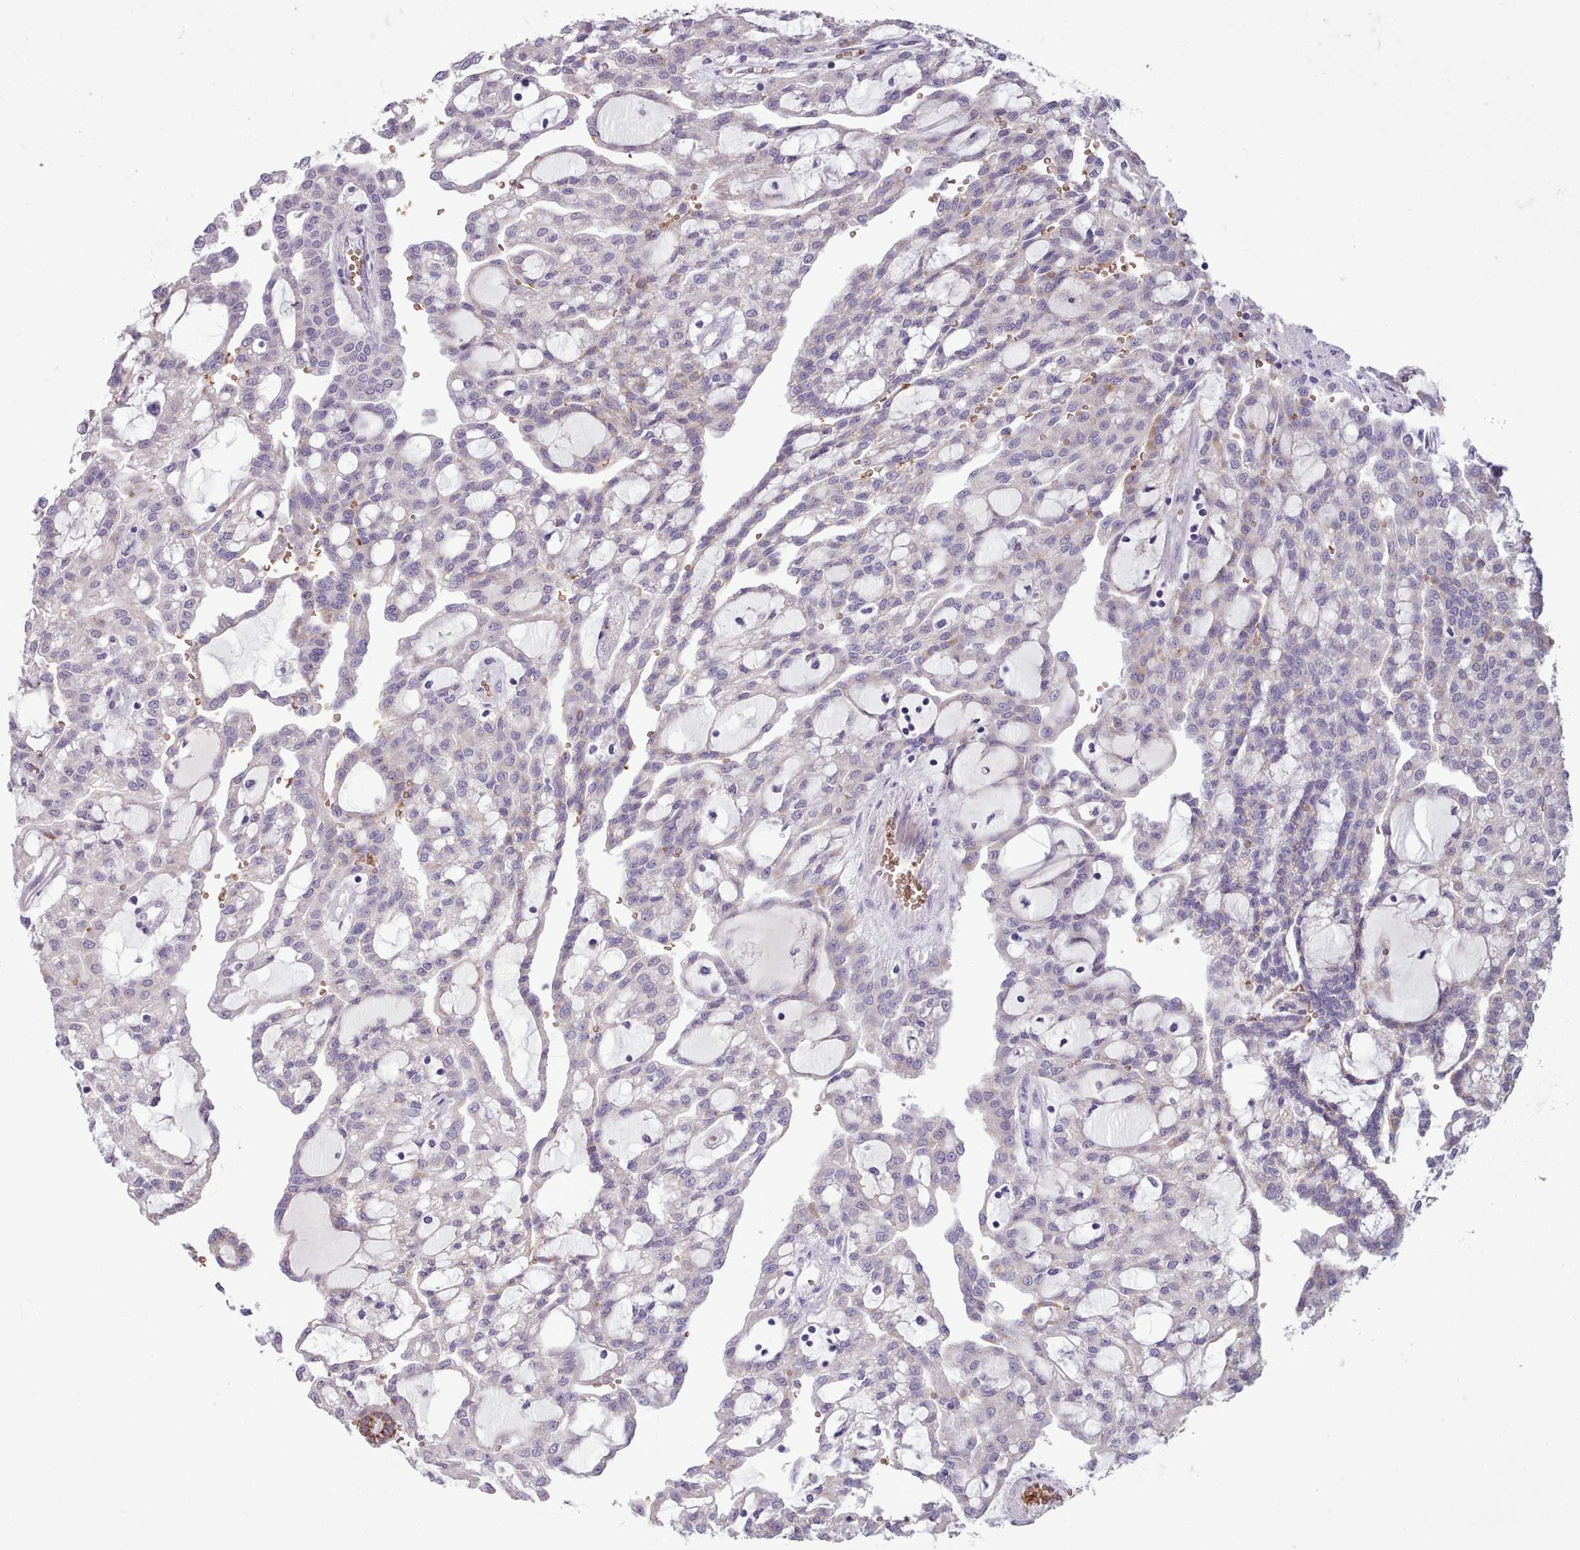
{"staining": {"intensity": "moderate", "quantity": "<25%", "location": "cytoplasmic/membranous"}, "tissue": "renal cancer", "cell_type": "Tumor cells", "image_type": "cancer", "snomed": [{"axis": "morphology", "description": "Adenocarcinoma, NOS"}, {"axis": "topography", "description": "Kidney"}], "caption": "High-power microscopy captured an immunohistochemistry (IHC) histopathology image of renal adenocarcinoma, revealing moderate cytoplasmic/membranous staining in approximately <25% of tumor cells.", "gene": "AK4", "patient": {"sex": "male", "age": 63}}